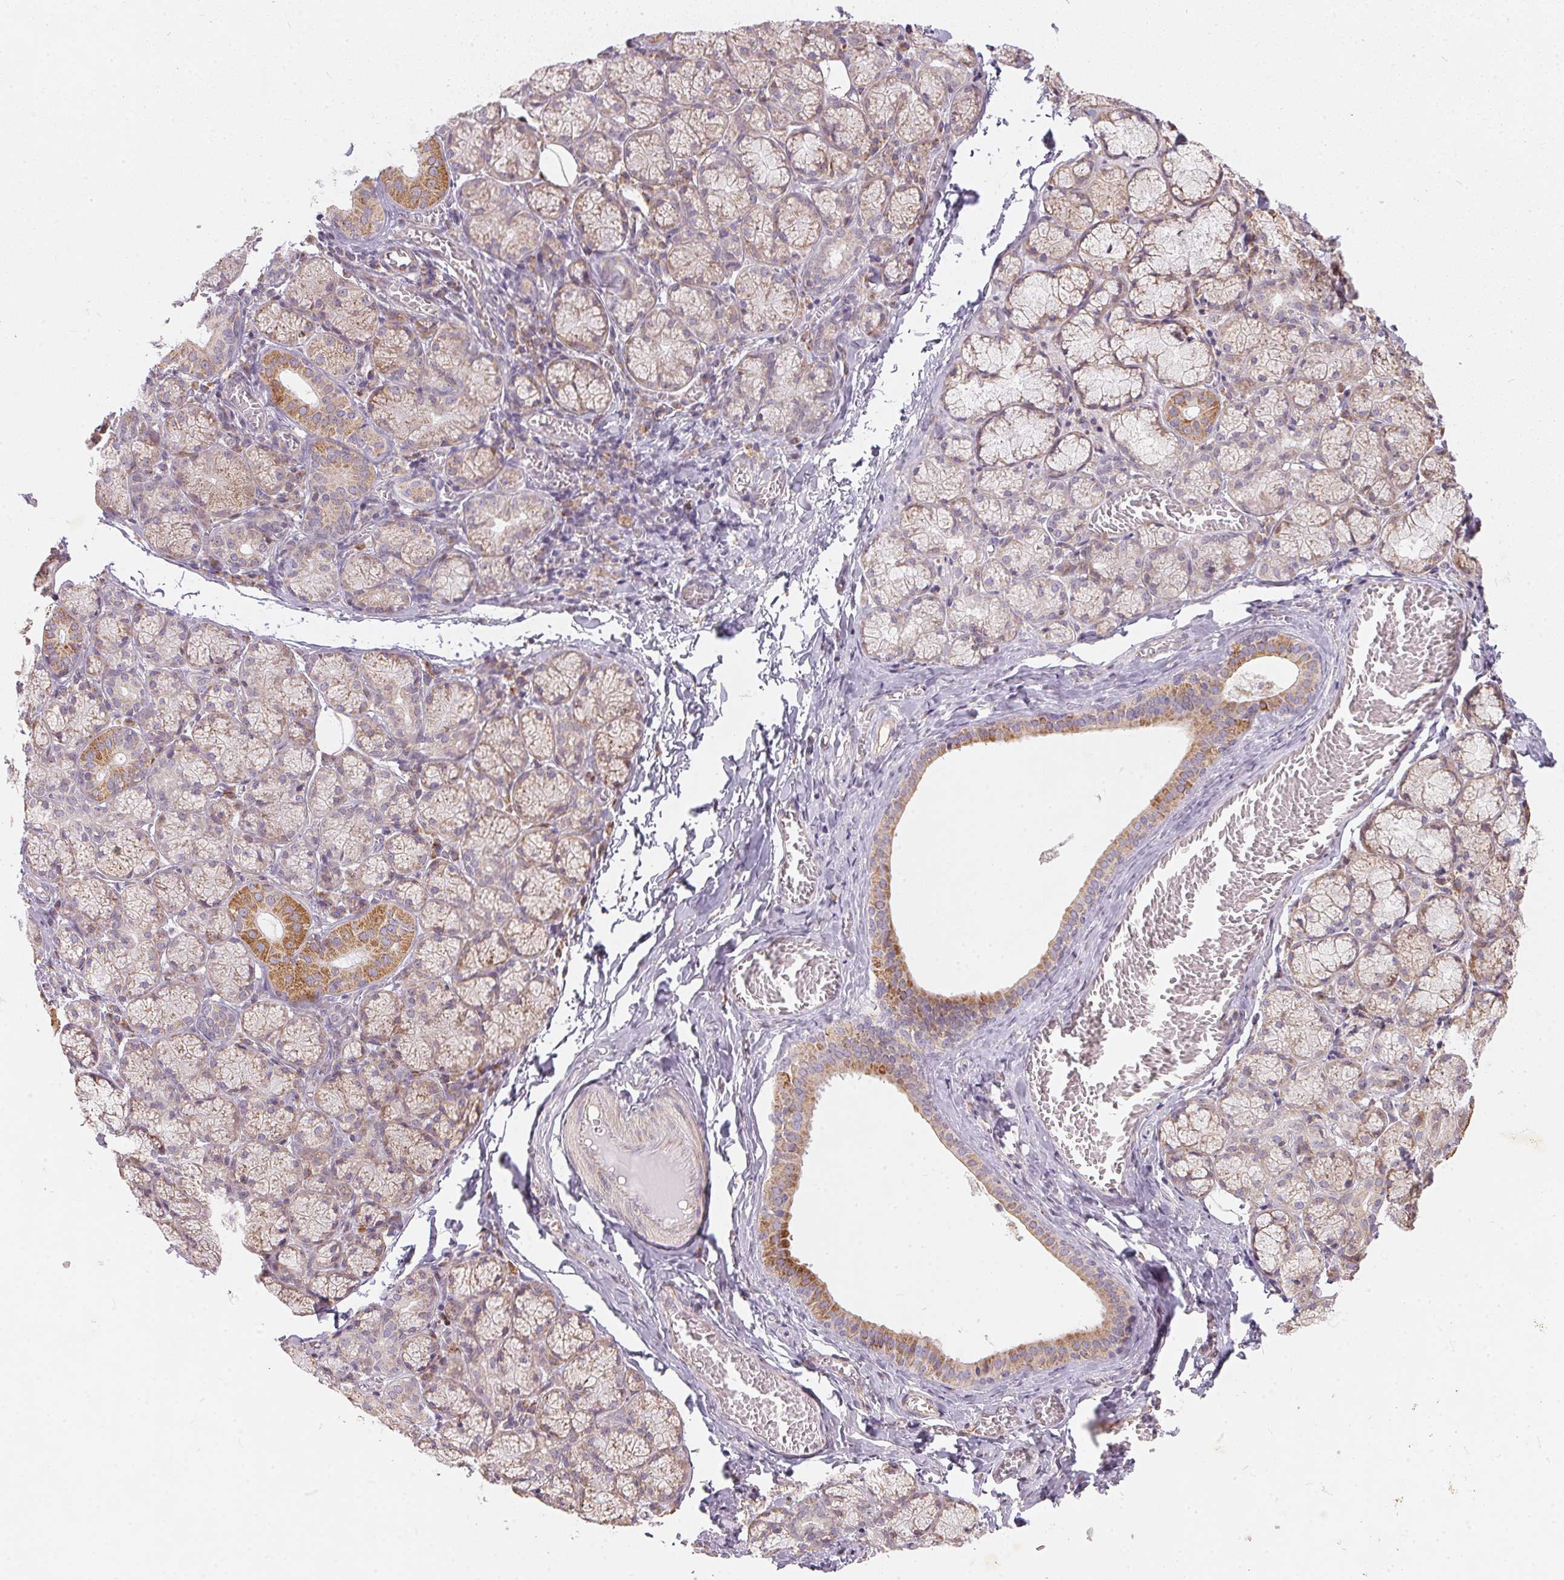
{"staining": {"intensity": "moderate", "quantity": "25%-75%", "location": "cytoplasmic/membranous"}, "tissue": "salivary gland", "cell_type": "Glandular cells", "image_type": "normal", "snomed": [{"axis": "morphology", "description": "Normal tissue, NOS"}, {"axis": "topography", "description": "Salivary gland"}], "caption": "Immunohistochemical staining of normal salivary gland demonstrates medium levels of moderate cytoplasmic/membranous expression in about 25%-75% of glandular cells. Using DAB (brown) and hematoxylin (blue) stains, captured at high magnification using brightfield microscopy.", "gene": "VWA5B2", "patient": {"sex": "female", "age": 24}}